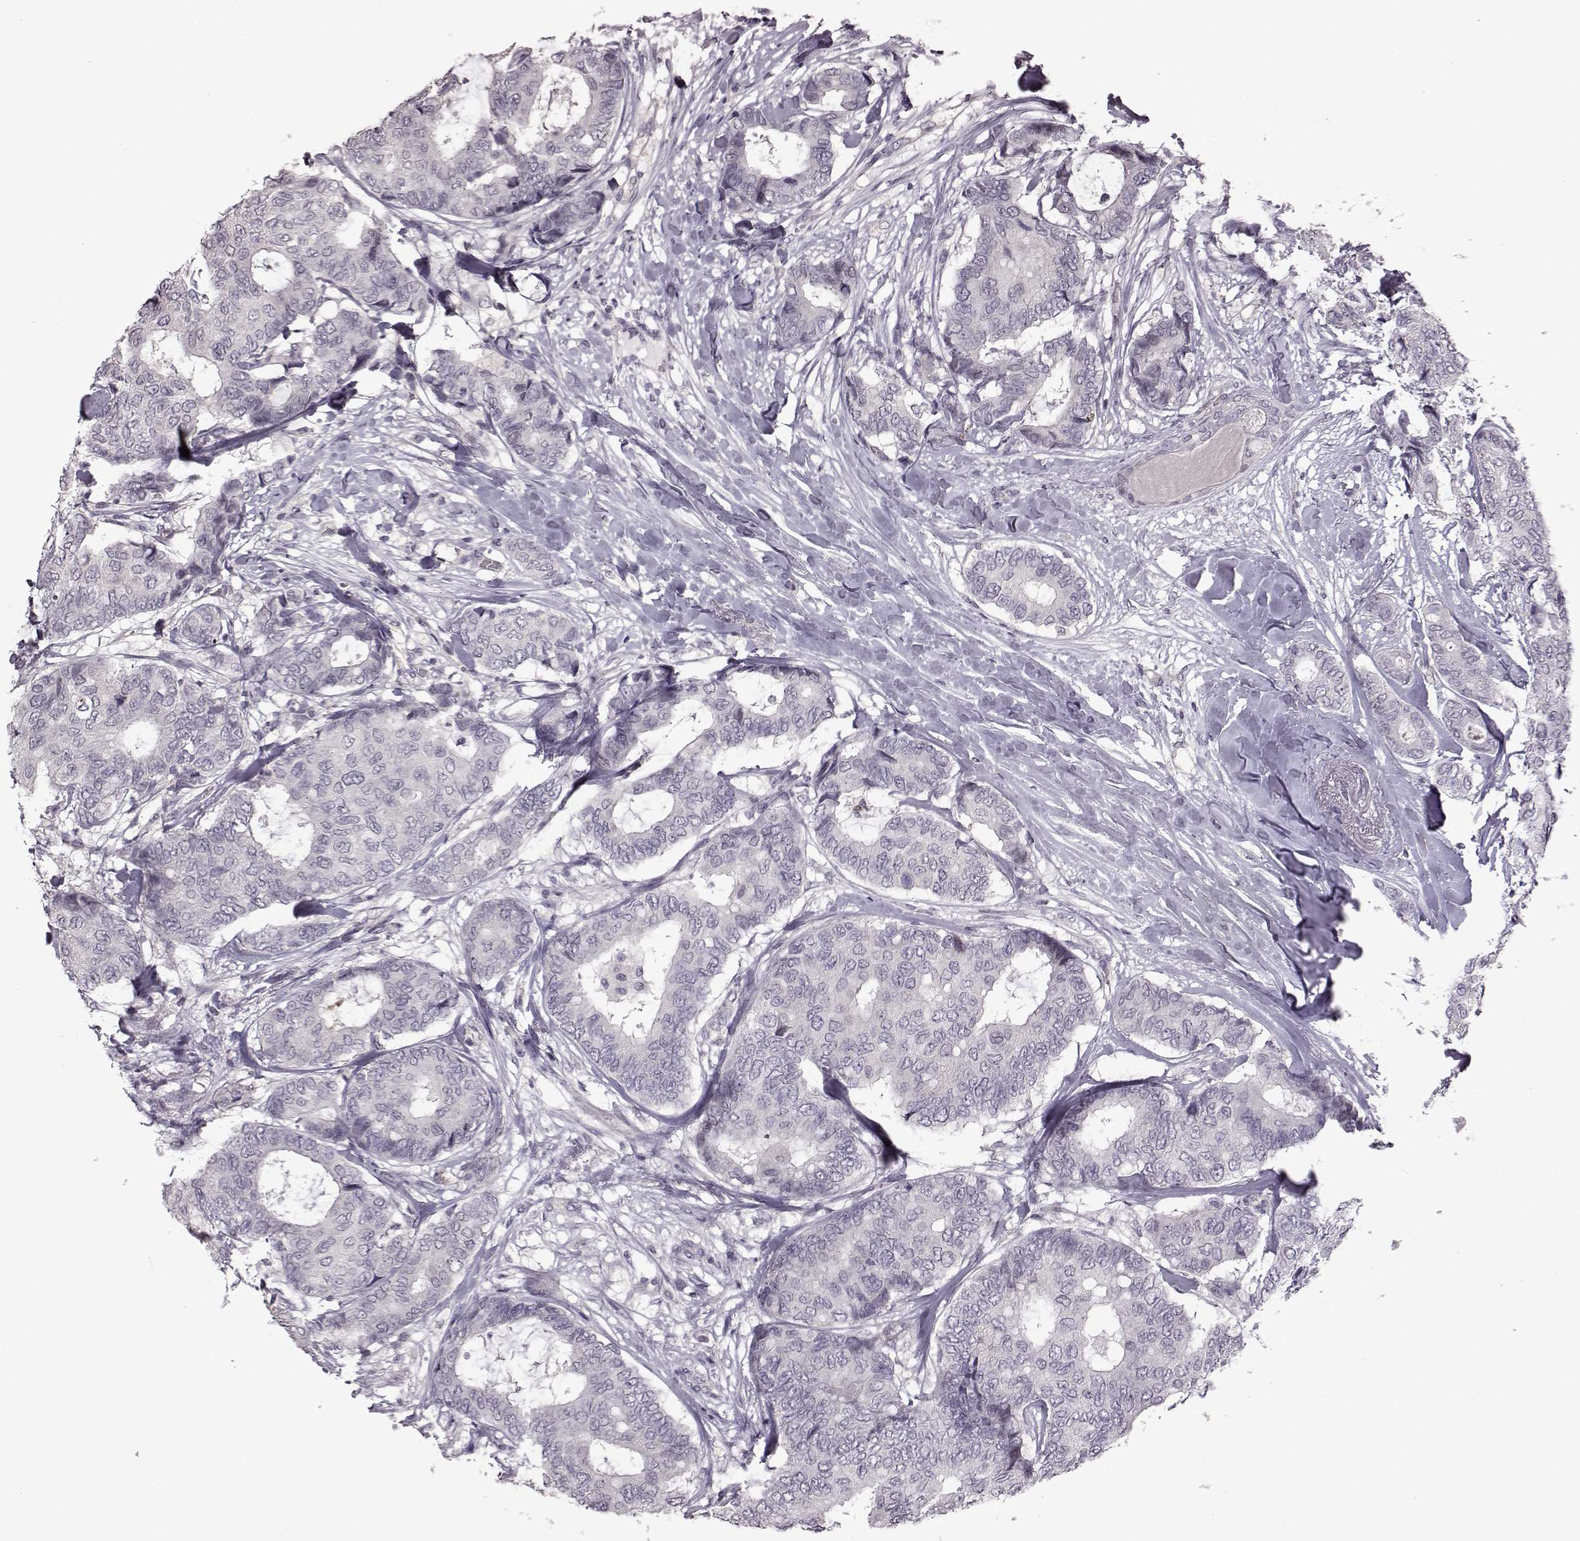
{"staining": {"intensity": "negative", "quantity": "none", "location": "none"}, "tissue": "breast cancer", "cell_type": "Tumor cells", "image_type": "cancer", "snomed": [{"axis": "morphology", "description": "Duct carcinoma"}, {"axis": "topography", "description": "Breast"}], "caption": "There is no significant staining in tumor cells of breast infiltrating ductal carcinoma.", "gene": "GAL", "patient": {"sex": "female", "age": 75}}